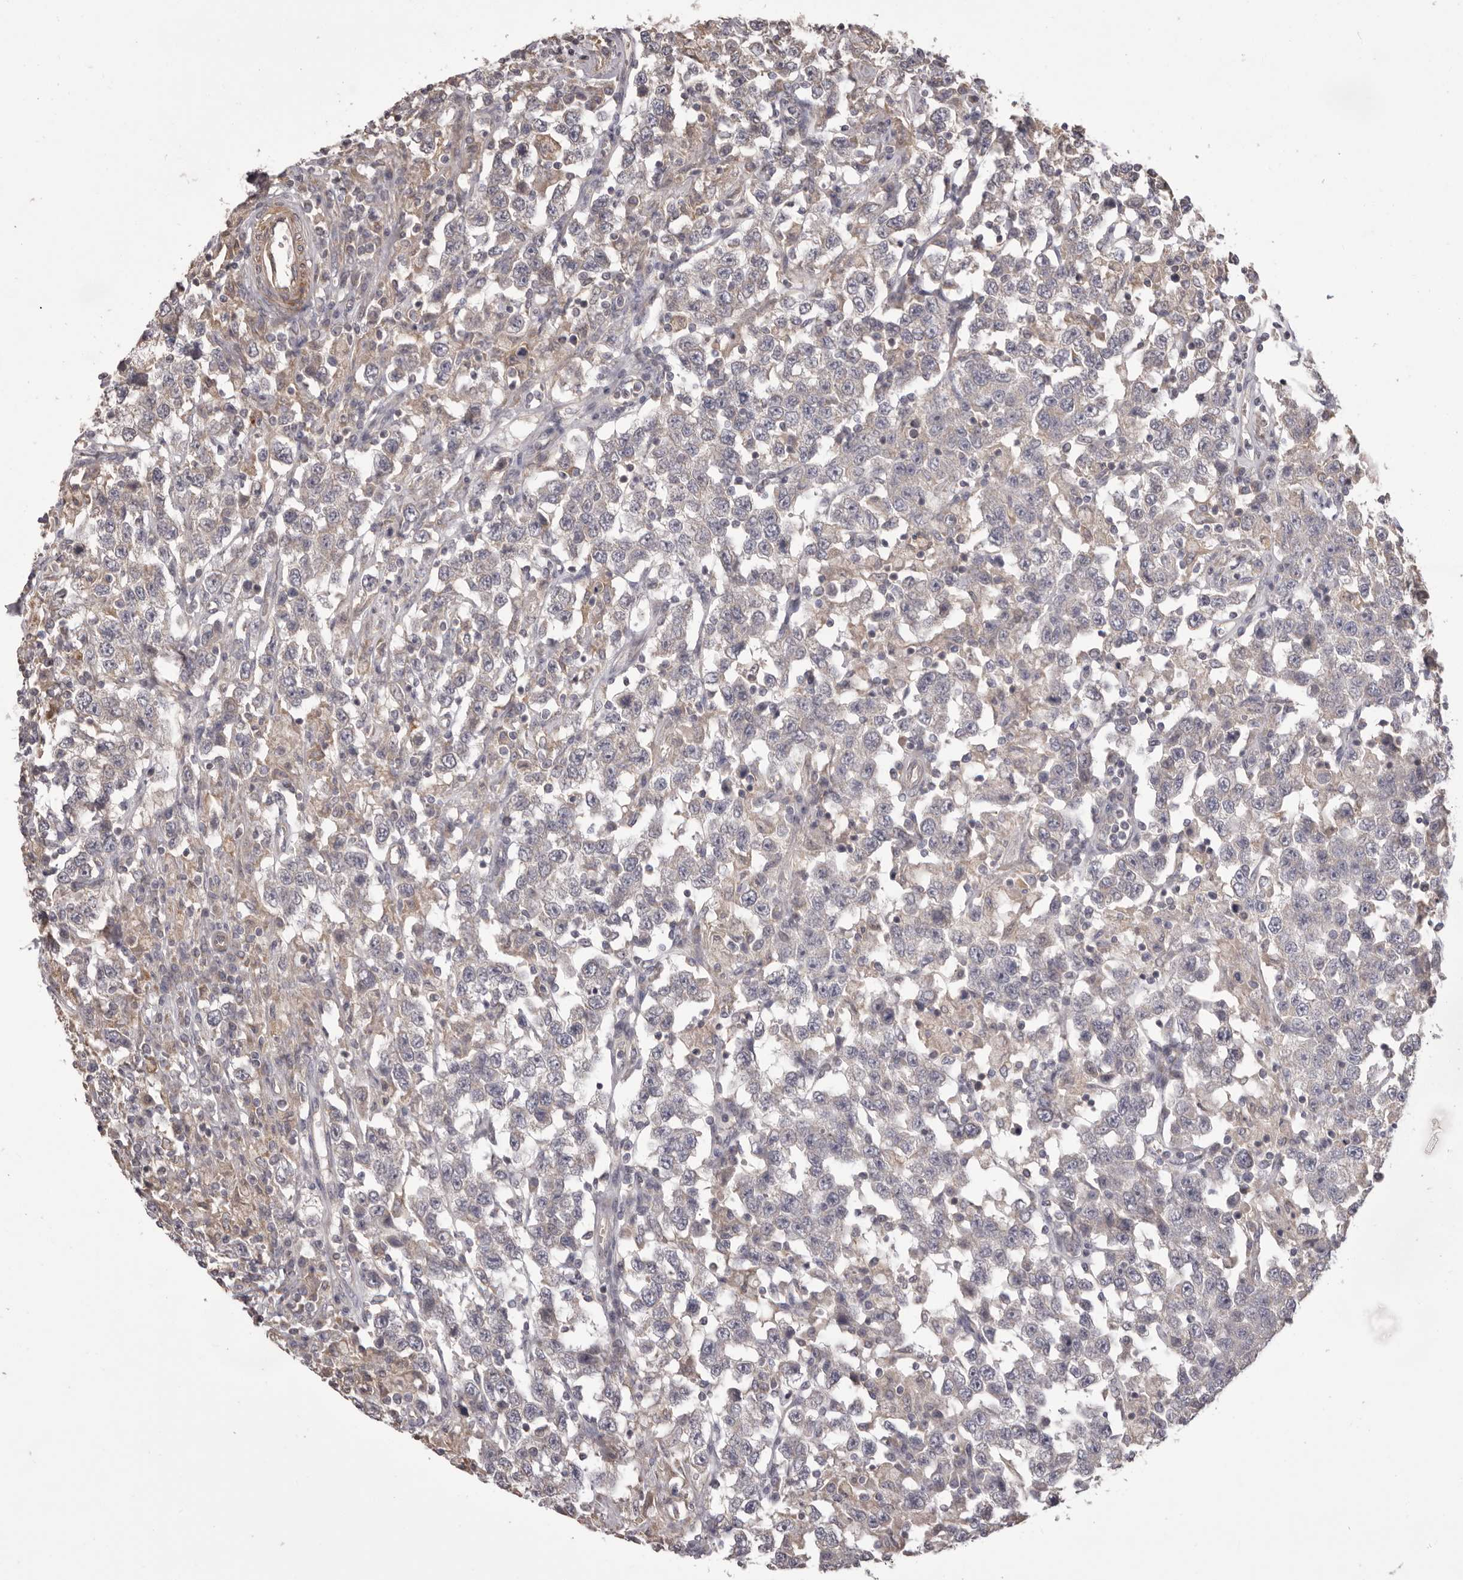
{"staining": {"intensity": "negative", "quantity": "none", "location": "none"}, "tissue": "testis cancer", "cell_type": "Tumor cells", "image_type": "cancer", "snomed": [{"axis": "morphology", "description": "Seminoma, NOS"}, {"axis": "topography", "description": "Testis"}], "caption": "The immunohistochemistry (IHC) histopathology image has no significant expression in tumor cells of seminoma (testis) tissue.", "gene": "HRH1", "patient": {"sex": "male", "age": 41}}